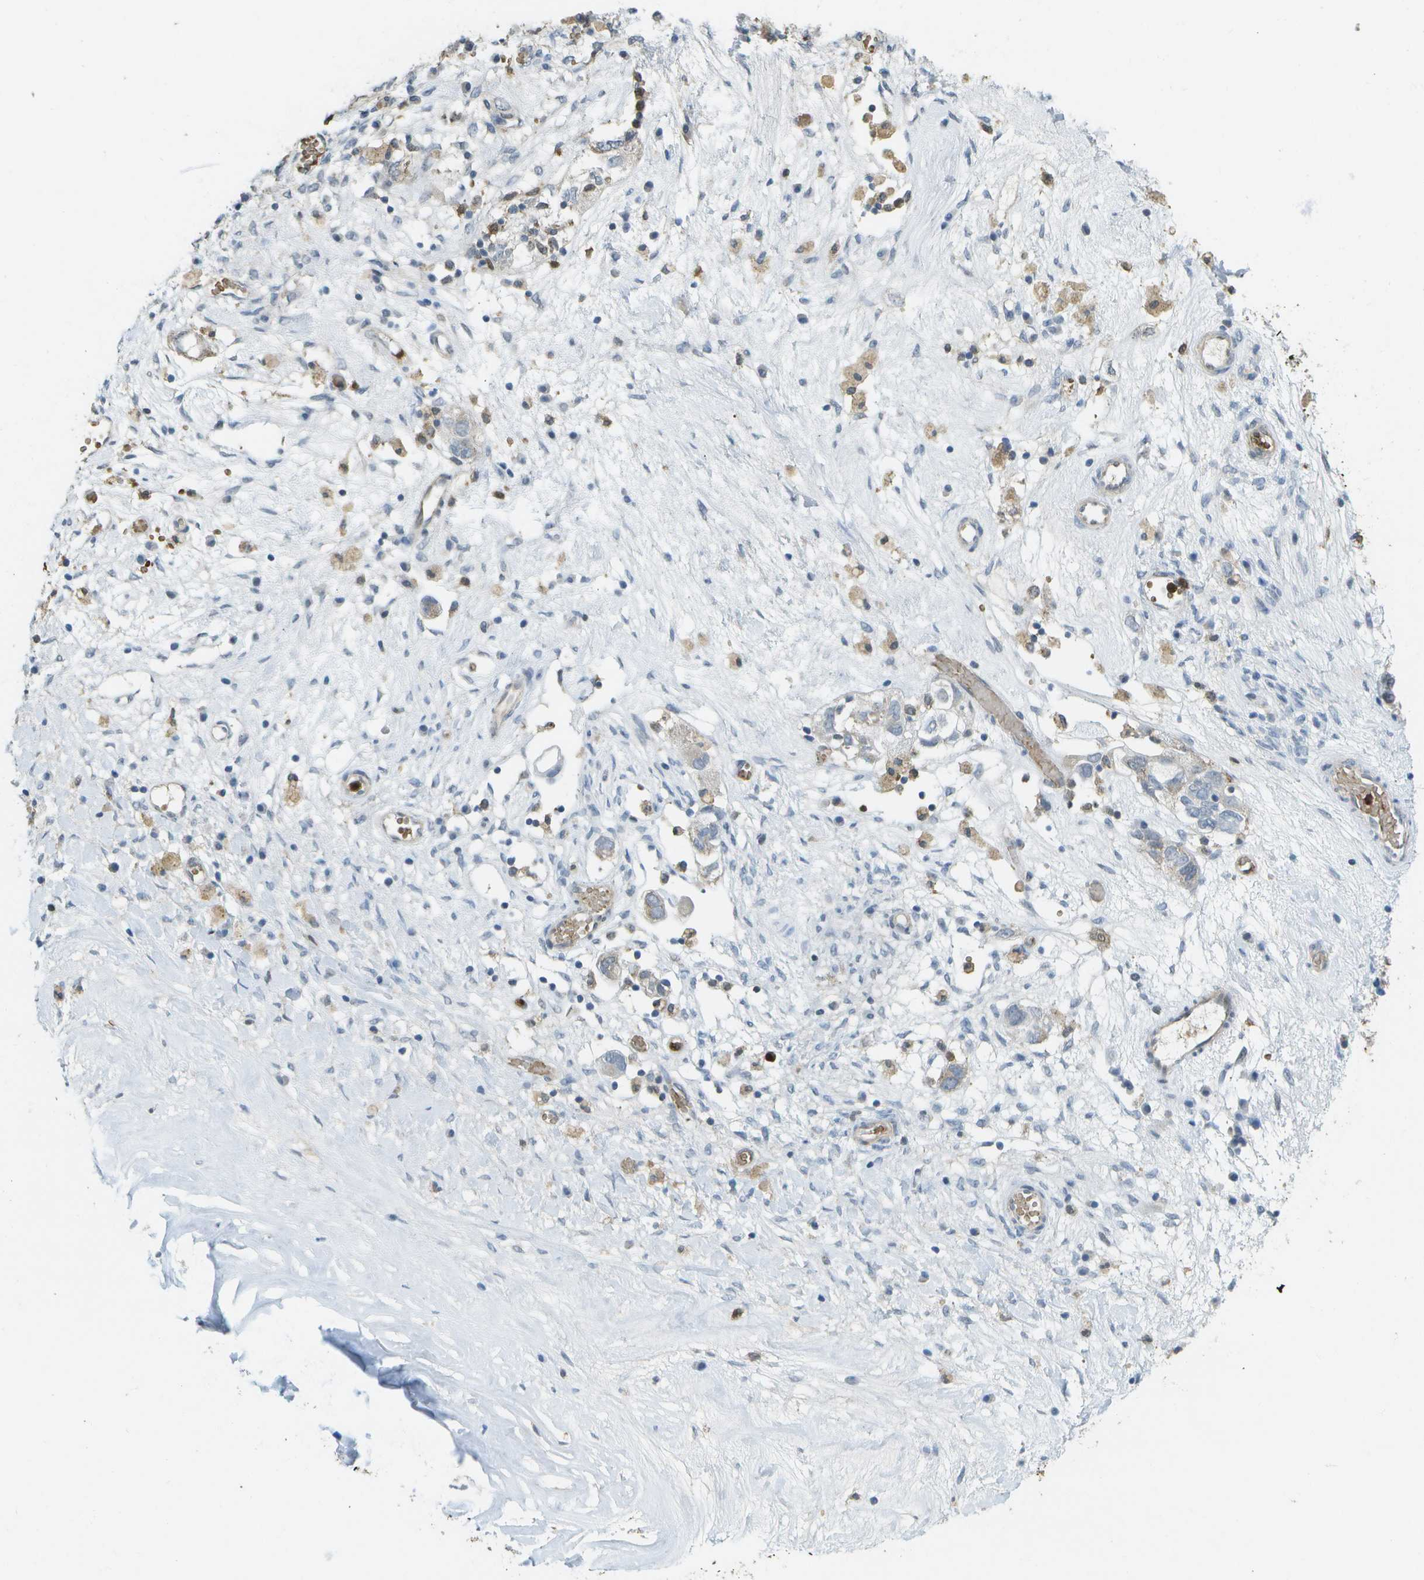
{"staining": {"intensity": "weak", "quantity": "25%-75%", "location": "cytoplasmic/membranous"}, "tissue": "ovarian cancer", "cell_type": "Tumor cells", "image_type": "cancer", "snomed": [{"axis": "morphology", "description": "Carcinoma, NOS"}, {"axis": "morphology", "description": "Cystadenocarcinoma, serous, NOS"}, {"axis": "topography", "description": "Ovary"}], "caption": "A photomicrograph of human serous cystadenocarcinoma (ovarian) stained for a protein shows weak cytoplasmic/membranous brown staining in tumor cells. Using DAB (brown) and hematoxylin (blue) stains, captured at high magnification using brightfield microscopy.", "gene": "CACHD1", "patient": {"sex": "female", "age": 69}}